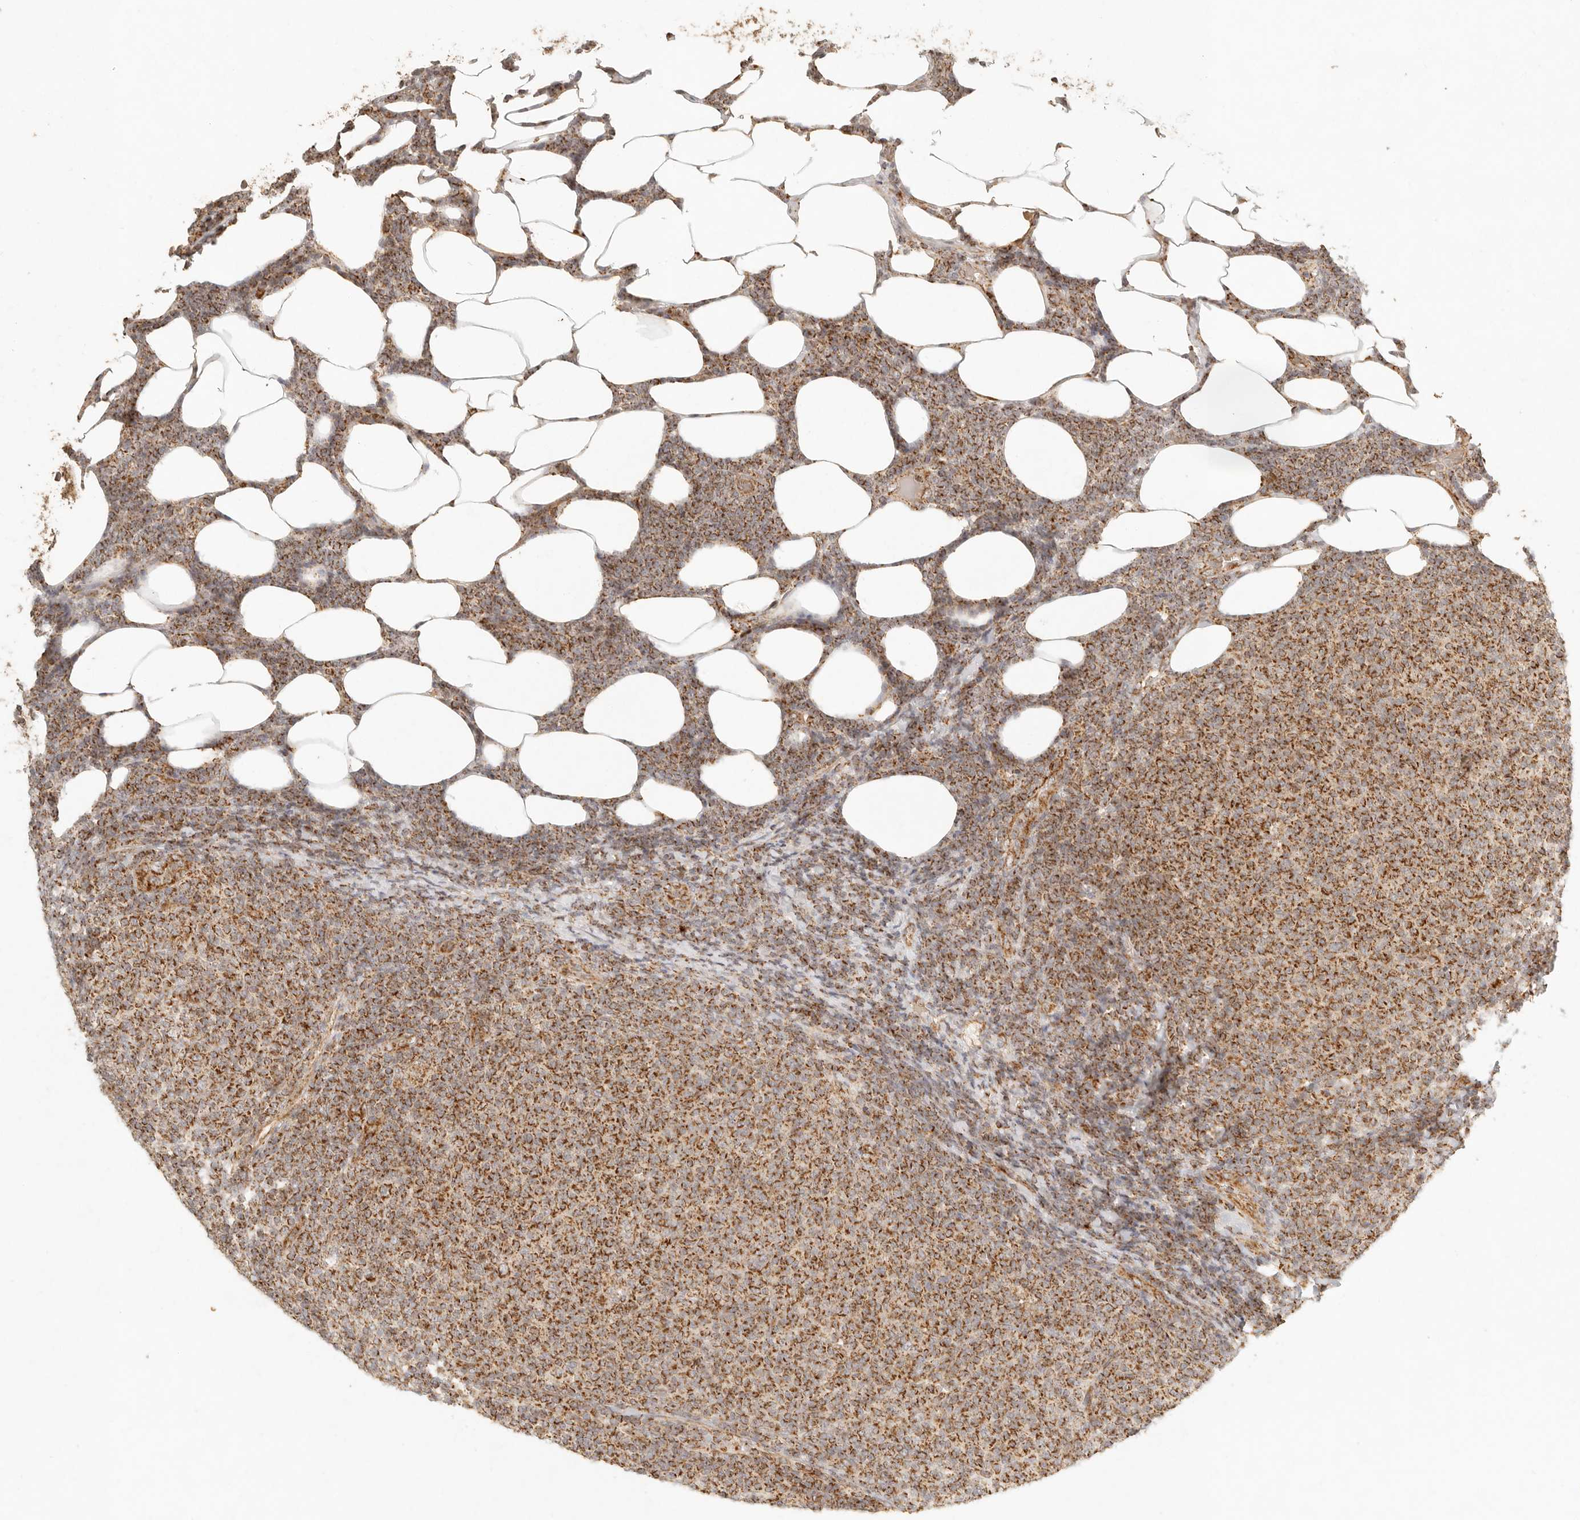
{"staining": {"intensity": "strong", "quantity": ">75%", "location": "cytoplasmic/membranous"}, "tissue": "lymphoma", "cell_type": "Tumor cells", "image_type": "cancer", "snomed": [{"axis": "morphology", "description": "Malignant lymphoma, non-Hodgkin's type, Low grade"}, {"axis": "topography", "description": "Lymph node"}], "caption": "Human lymphoma stained with a brown dye demonstrates strong cytoplasmic/membranous positive staining in approximately >75% of tumor cells.", "gene": "MRPL55", "patient": {"sex": "male", "age": 66}}